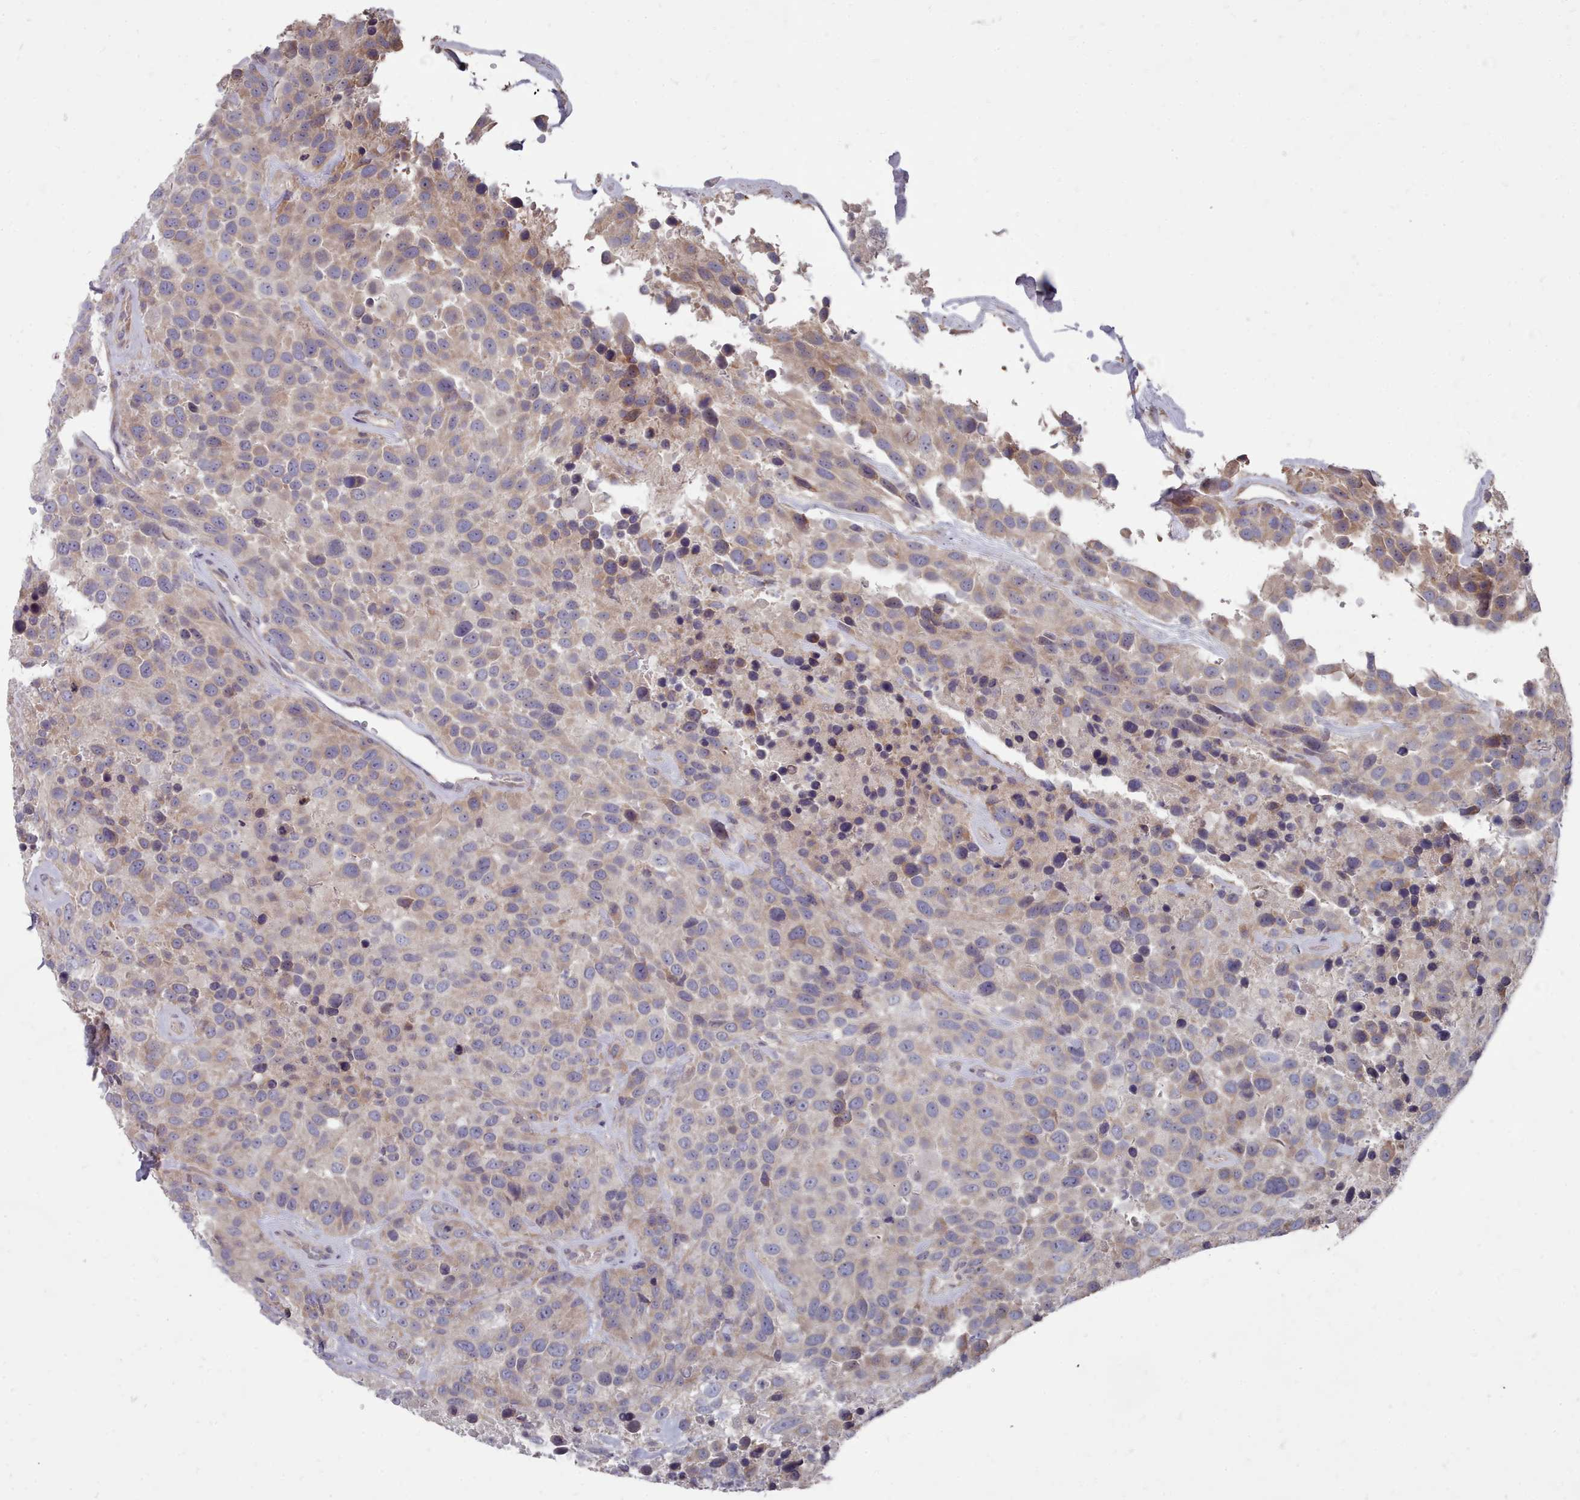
{"staining": {"intensity": "weak", "quantity": "25%-75%", "location": "cytoplasmic/membranous"}, "tissue": "urothelial cancer", "cell_type": "Tumor cells", "image_type": "cancer", "snomed": [{"axis": "morphology", "description": "Urothelial carcinoma, High grade"}, {"axis": "topography", "description": "Urinary bladder"}], "caption": "The histopathology image displays staining of urothelial cancer, revealing weak cytoplasmic/membranous protein expression (brown color) within tumor cells.", "gene": "ACKR3", "patient": {"sex": "female", "age": 70}}